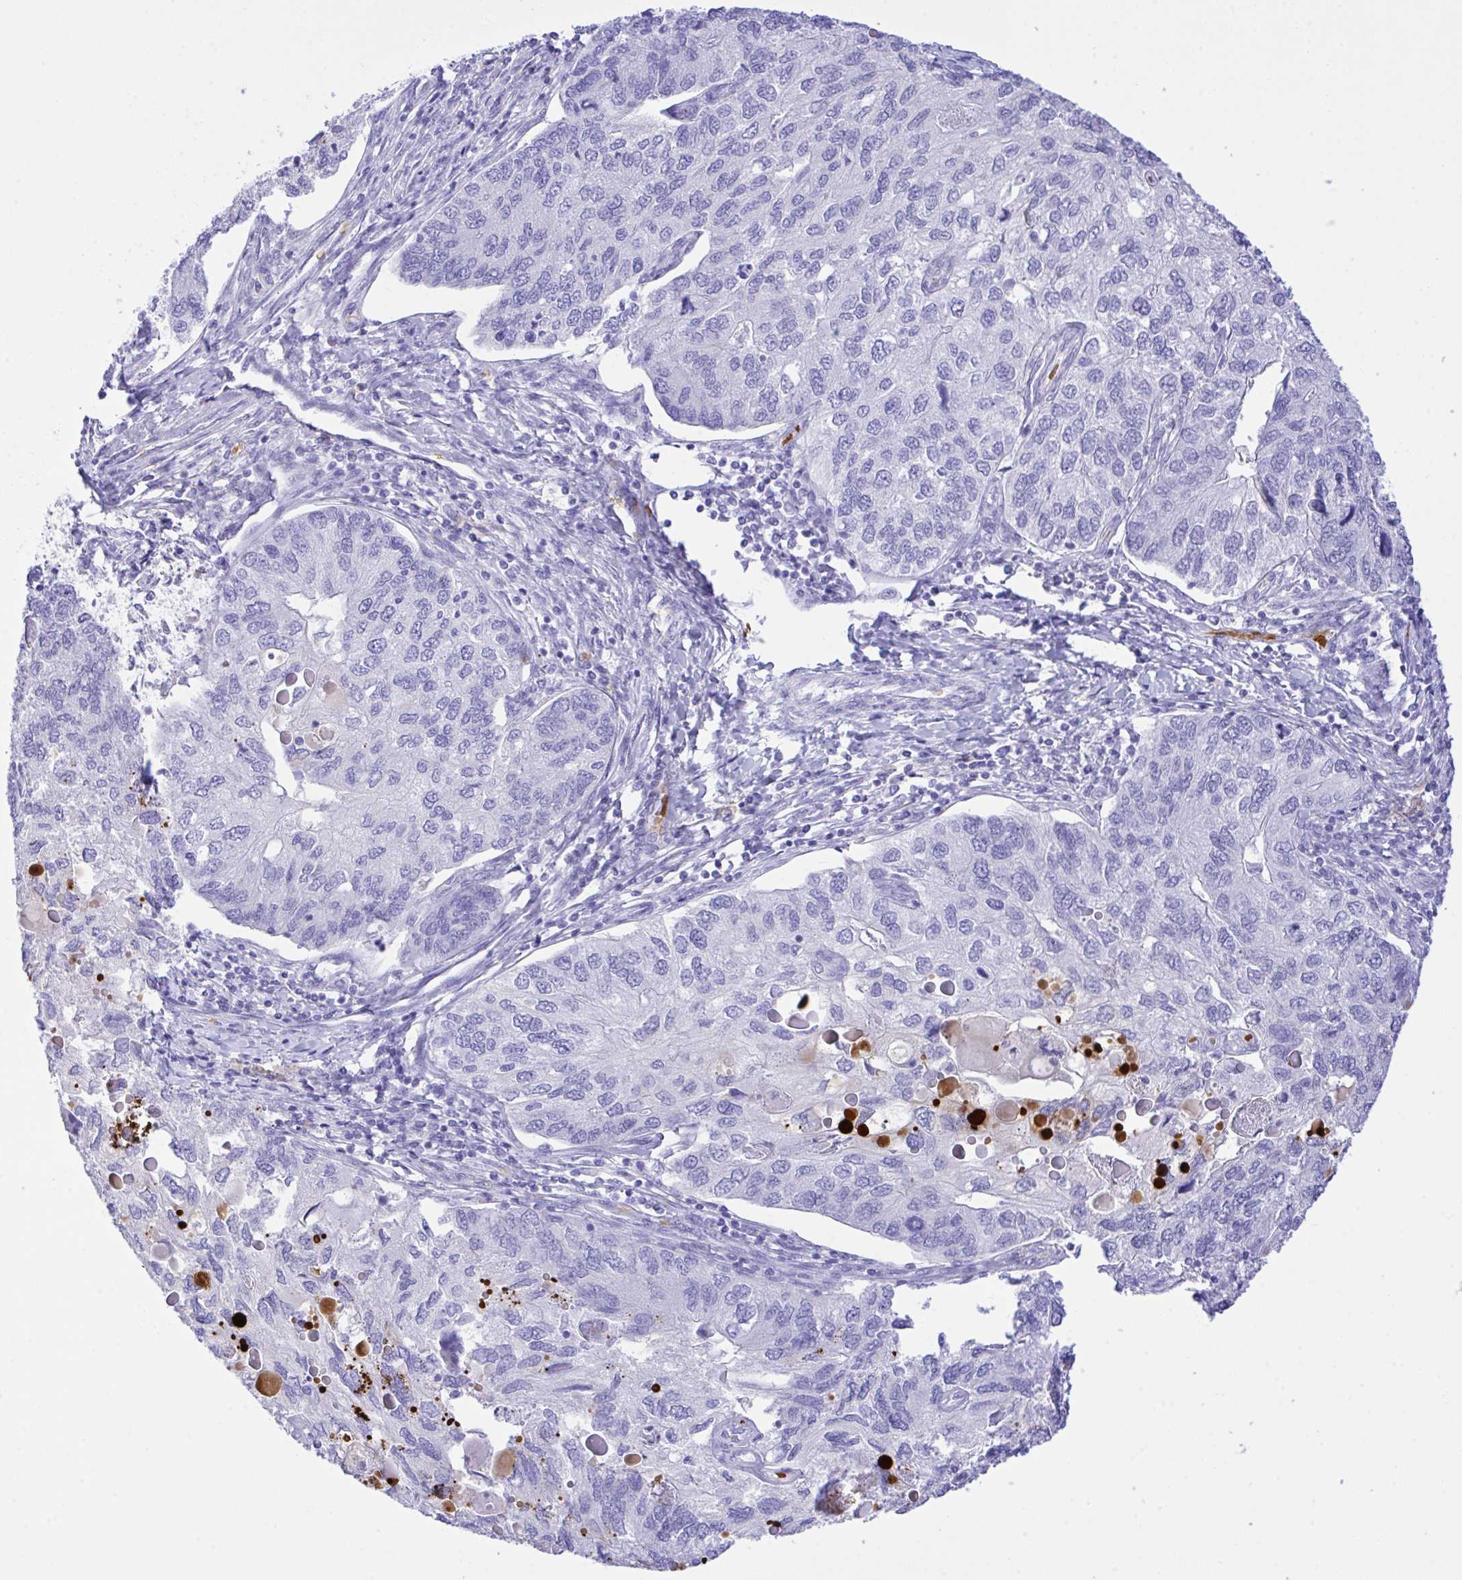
{"staining": {"intensity": "moderate", "quantity": "<25%", "location": "cytoplasmic/membranous"}, "tissue": "endometrial cancer", "cell_type": "Tumor cells", "image_type": "cancer", "snomed": [{"axis": "morphology", "description": "Carcinoma, NOS"}, {"axis": "topography", "description": "Uterus"}], "caption": "DAB immunohistochemical staining of endometrial carcinoma reveals moderate cytoplasmic/membranous protein positivity in about <25% of tumor cells.", "gene": "ZNF221", "patient": {"sex": "female", "age": 76}}